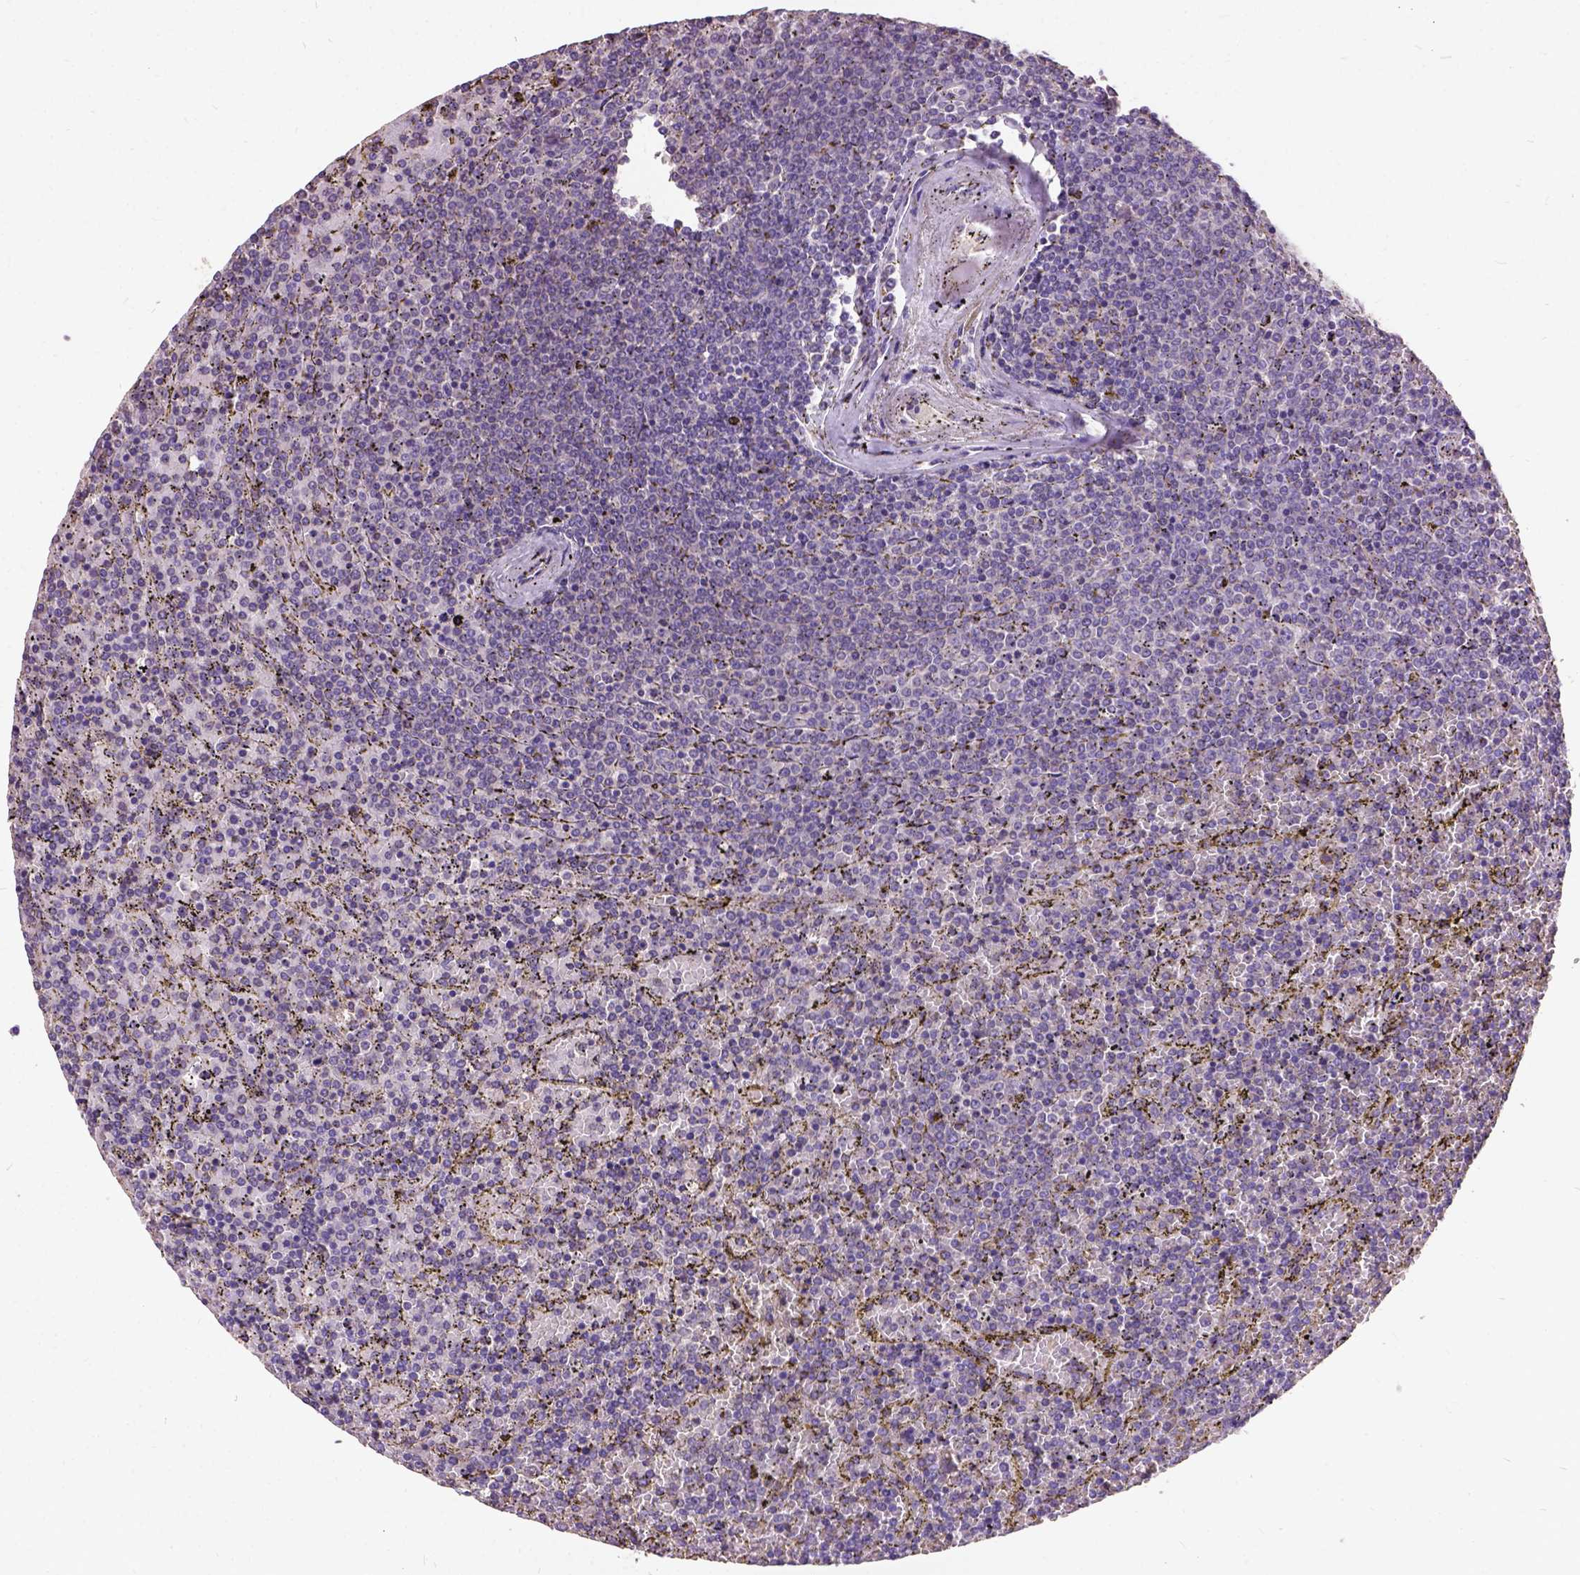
{"staining": {"intensity": "negative", "quantity": "none", "location": "none"}, "tissue": "lymphoma", "cell_type": "Tumor cells", "image_type": "cancer", "snomed": [{"axis": "morphology", "description": "Malignant lymphoma, non-Hodgkin's type, Low grade"}, {"axis": "topography", "description": "Spleen"}], "caption": "Image shows no significant protein staining in tumor cells of lymphoma.", "gene": "DQX1", "patient": {"sex": "female", "age": 77}}